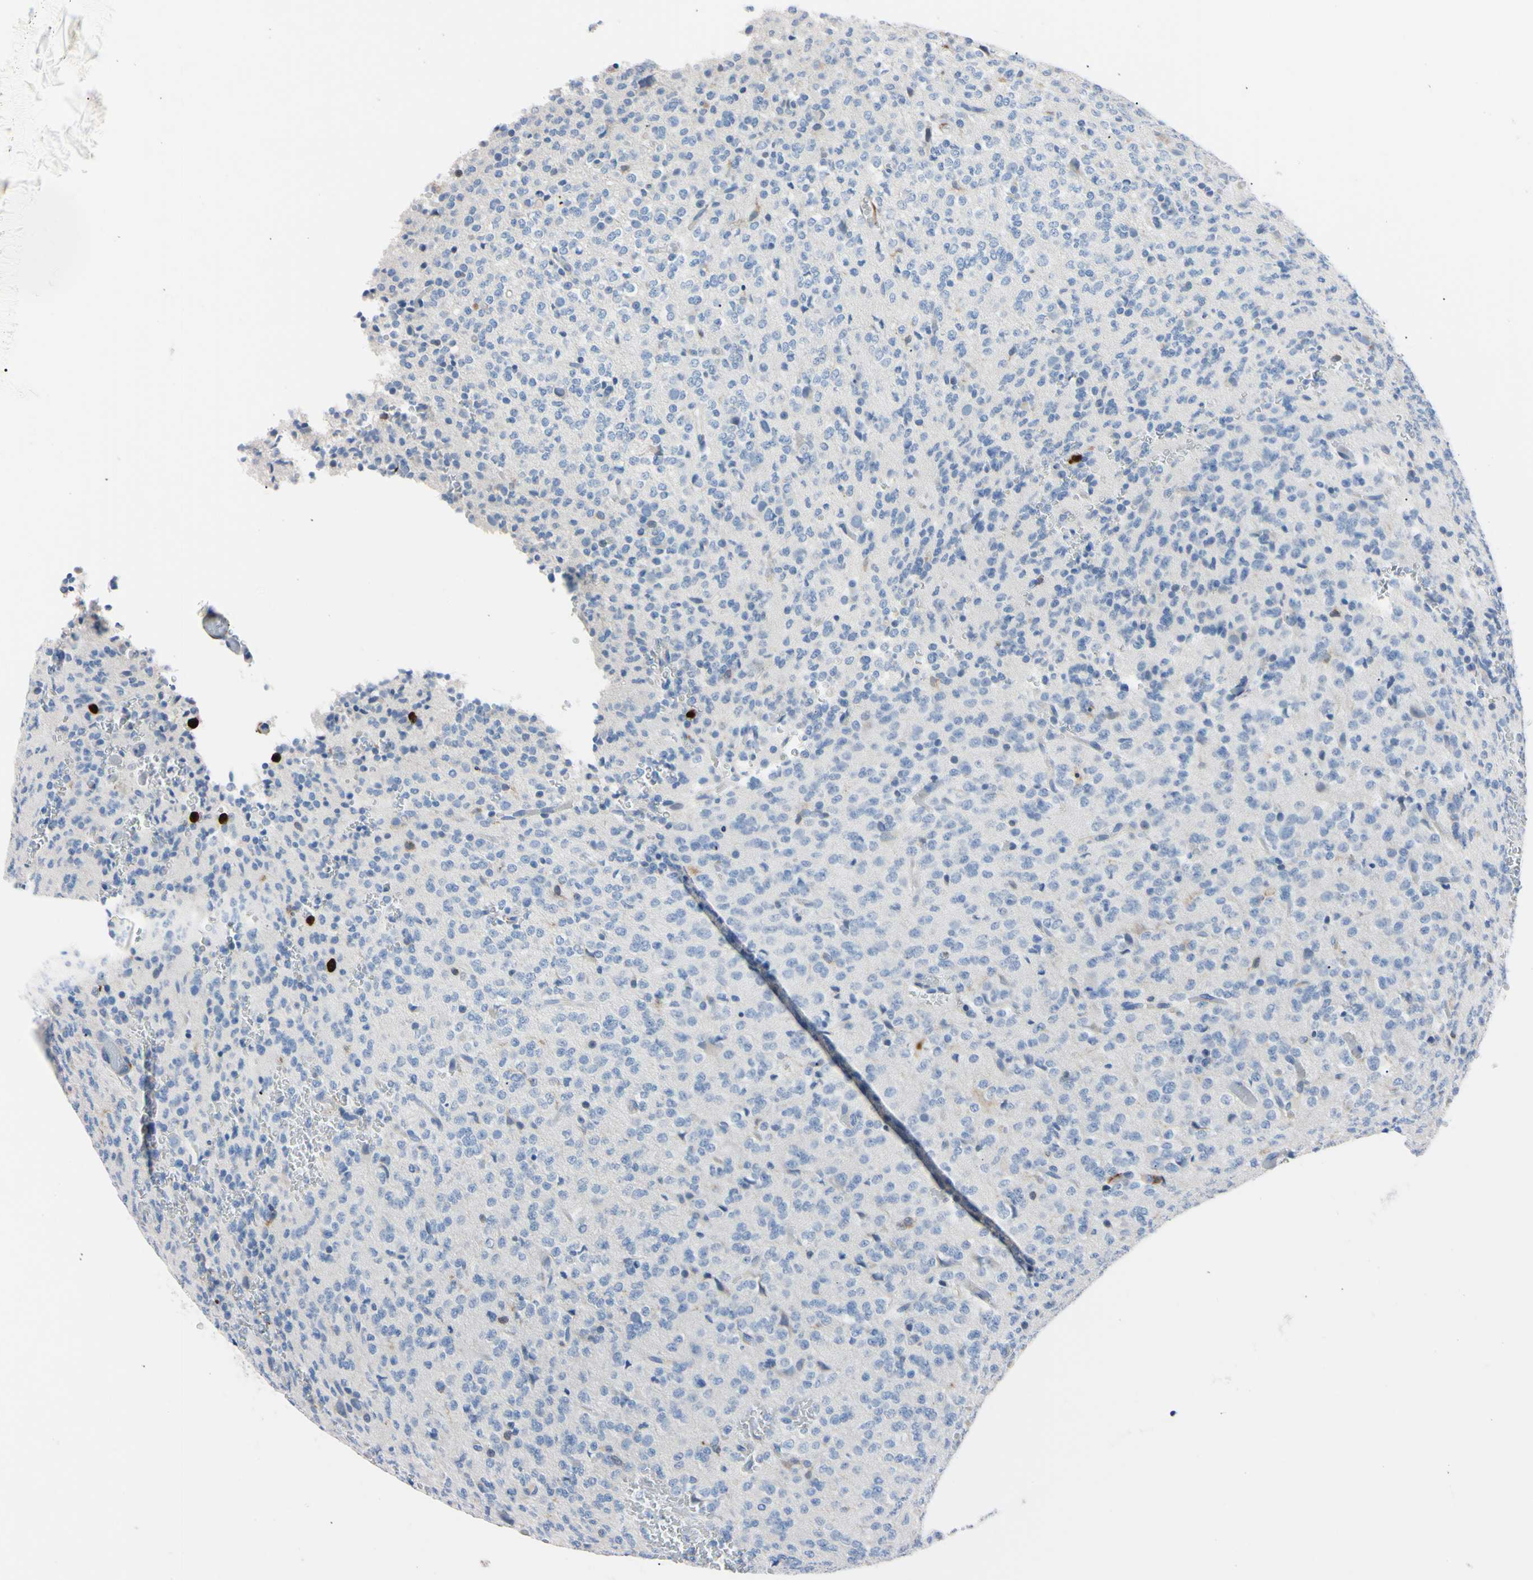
{"staining": {"intensity": "negative", "quantity": "none", "location": "none"}, "tissue": "glioma", "cell_type": "Tumor cells", "image_type": "cancer", "snomed": [{"axis": "morphology", "description": "Glioma, malignant, Low grade"}, {"axis": "topography", "description": "Brain"}], "caption": "A photomicrograph of human malignant glioma (low-grade) is negative for staining in tumor cells.", "gene": "NCF4", "patient": {"sex": "male", "age": 38}}